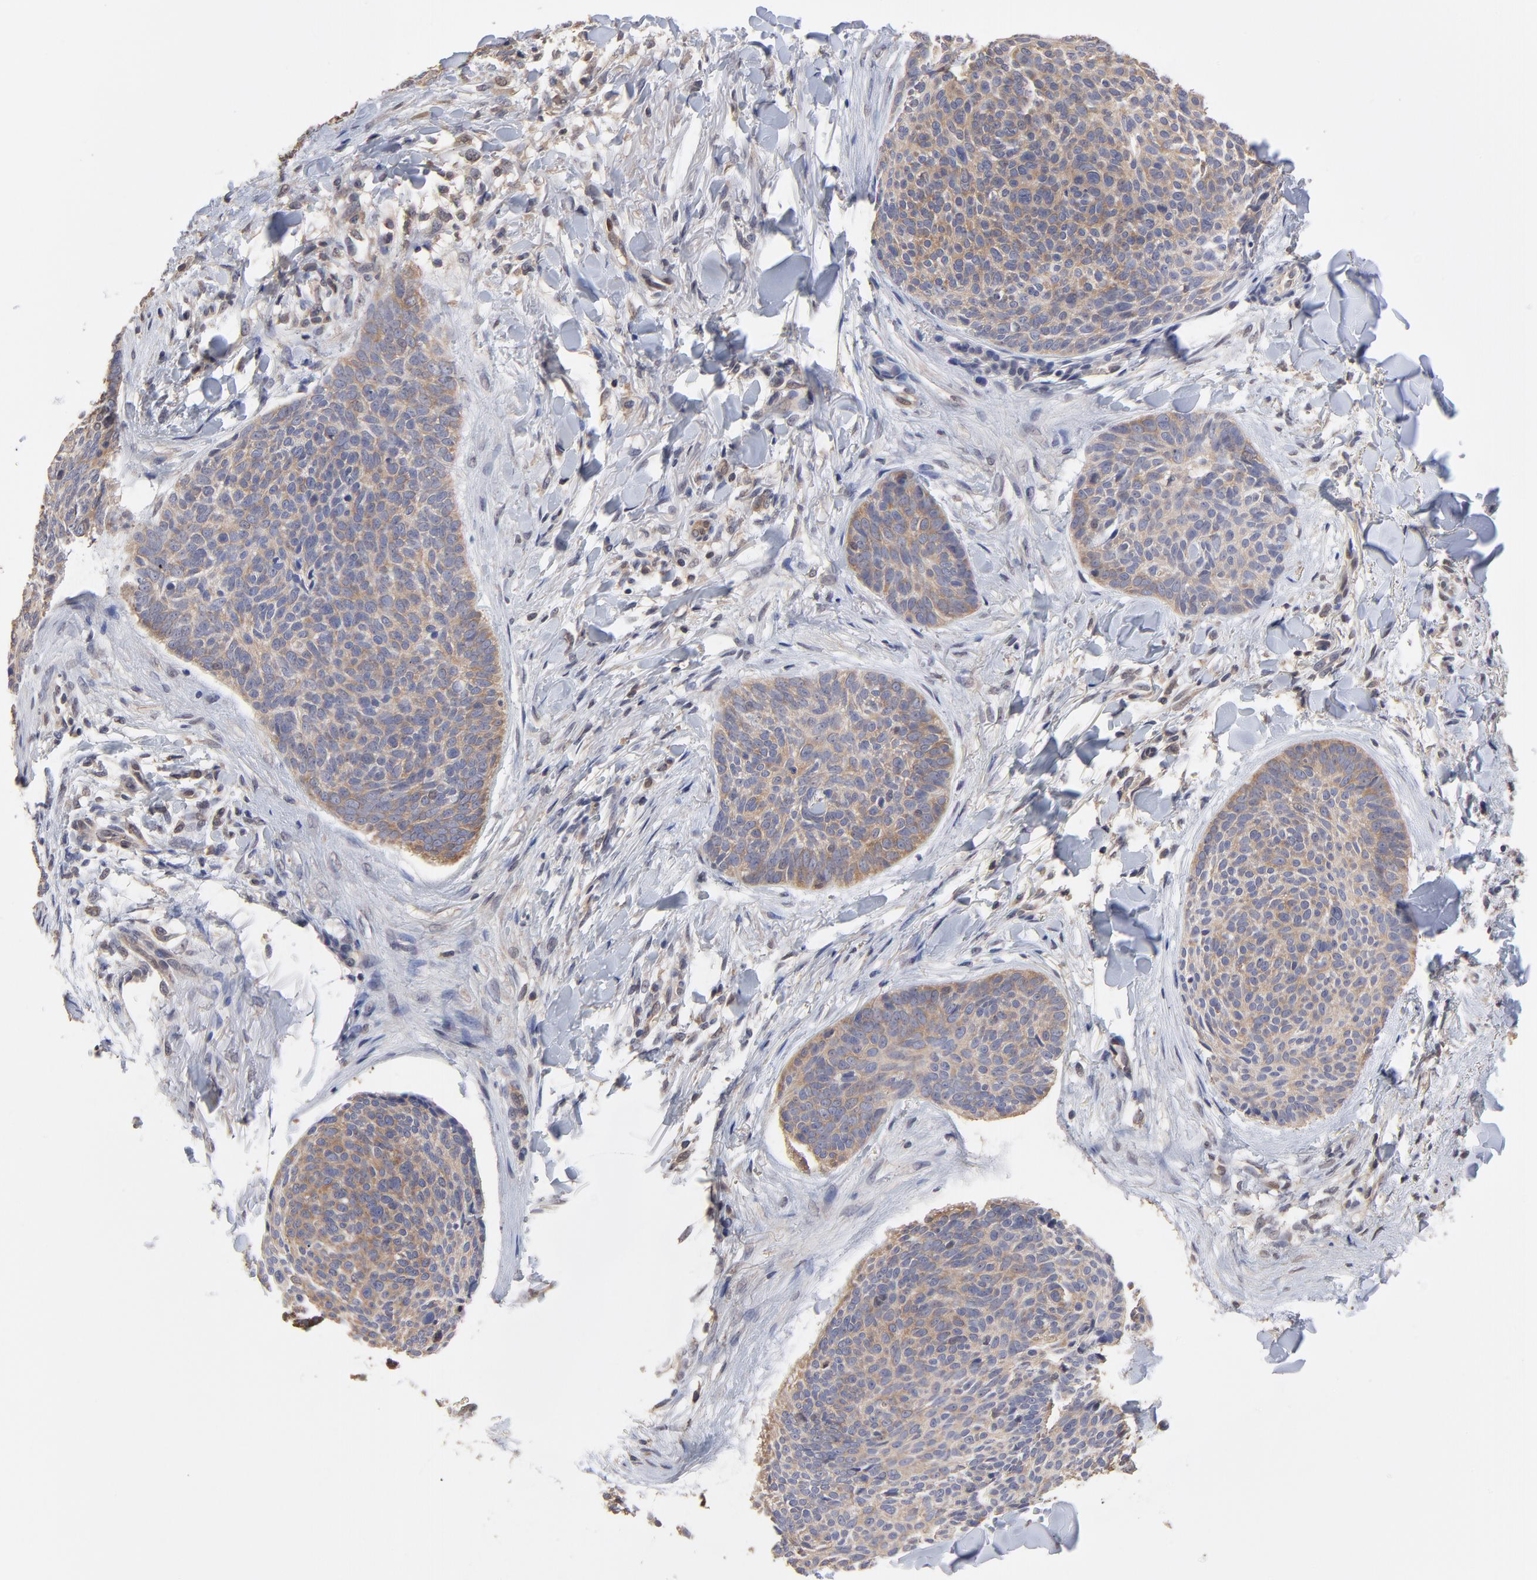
{"staining": {"intensity": "weak", "quantity": ">75%", "location": "cytoplasmic/membranous"}, "tissue": "skin cancer", "cell_type": "Tumor cells", "image_type": "cancer", "snomed": [{"axis": "morphology", "description": "Normal tissue, NOS"}, {"axis": "morphology", "description": "Basal cell carcinoma"}, {"axis": "topography", "description": "Skin"}], "caption": "Weak cytoplasmic/membranous protein staining is identified in about >75% of tumor cells in skin cancer (basal cell carcinoma).", "gene": "CCT2", "patient": {"sex": "female", "age": 57}}